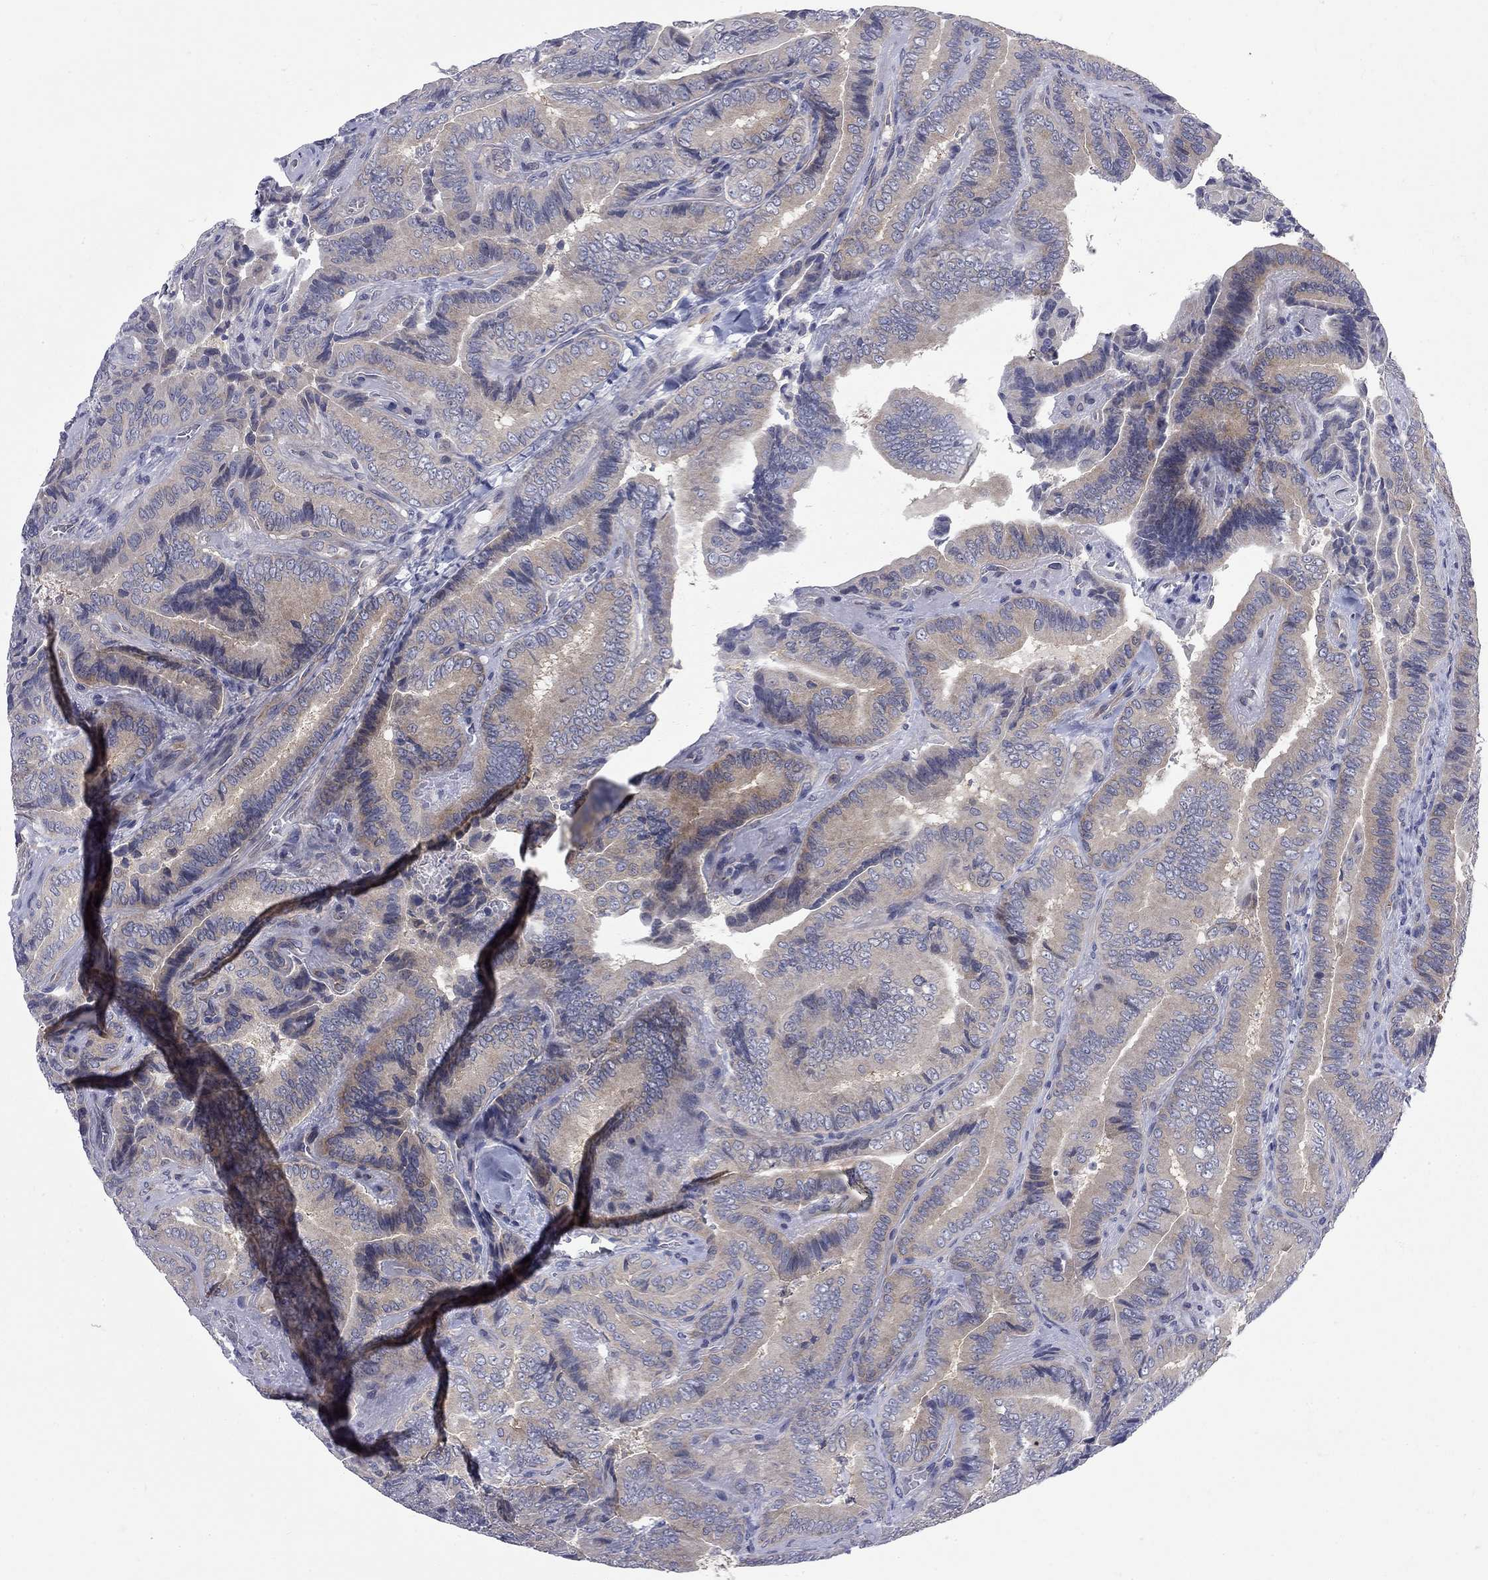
{"staining": {"intensity": "weak", "quantity": "<25%", "location": "cytoplasmic/membranous"}, "tissue": "thyroid cancer", "cell_type": "Tumor cells", "image_type": "cancer", "snomed": [{"axis": "morphology", "description": "Papillary adenocarcinoma, NOS"}, {"axis": "topography", "description": "Thyroid gland"}], "caption": "There is no significant positivity in tumor cells of papillary adenocarcinoma (thyroid).", "gene": "GALNT8", "patient": {"sex": "male", "age": 61}}